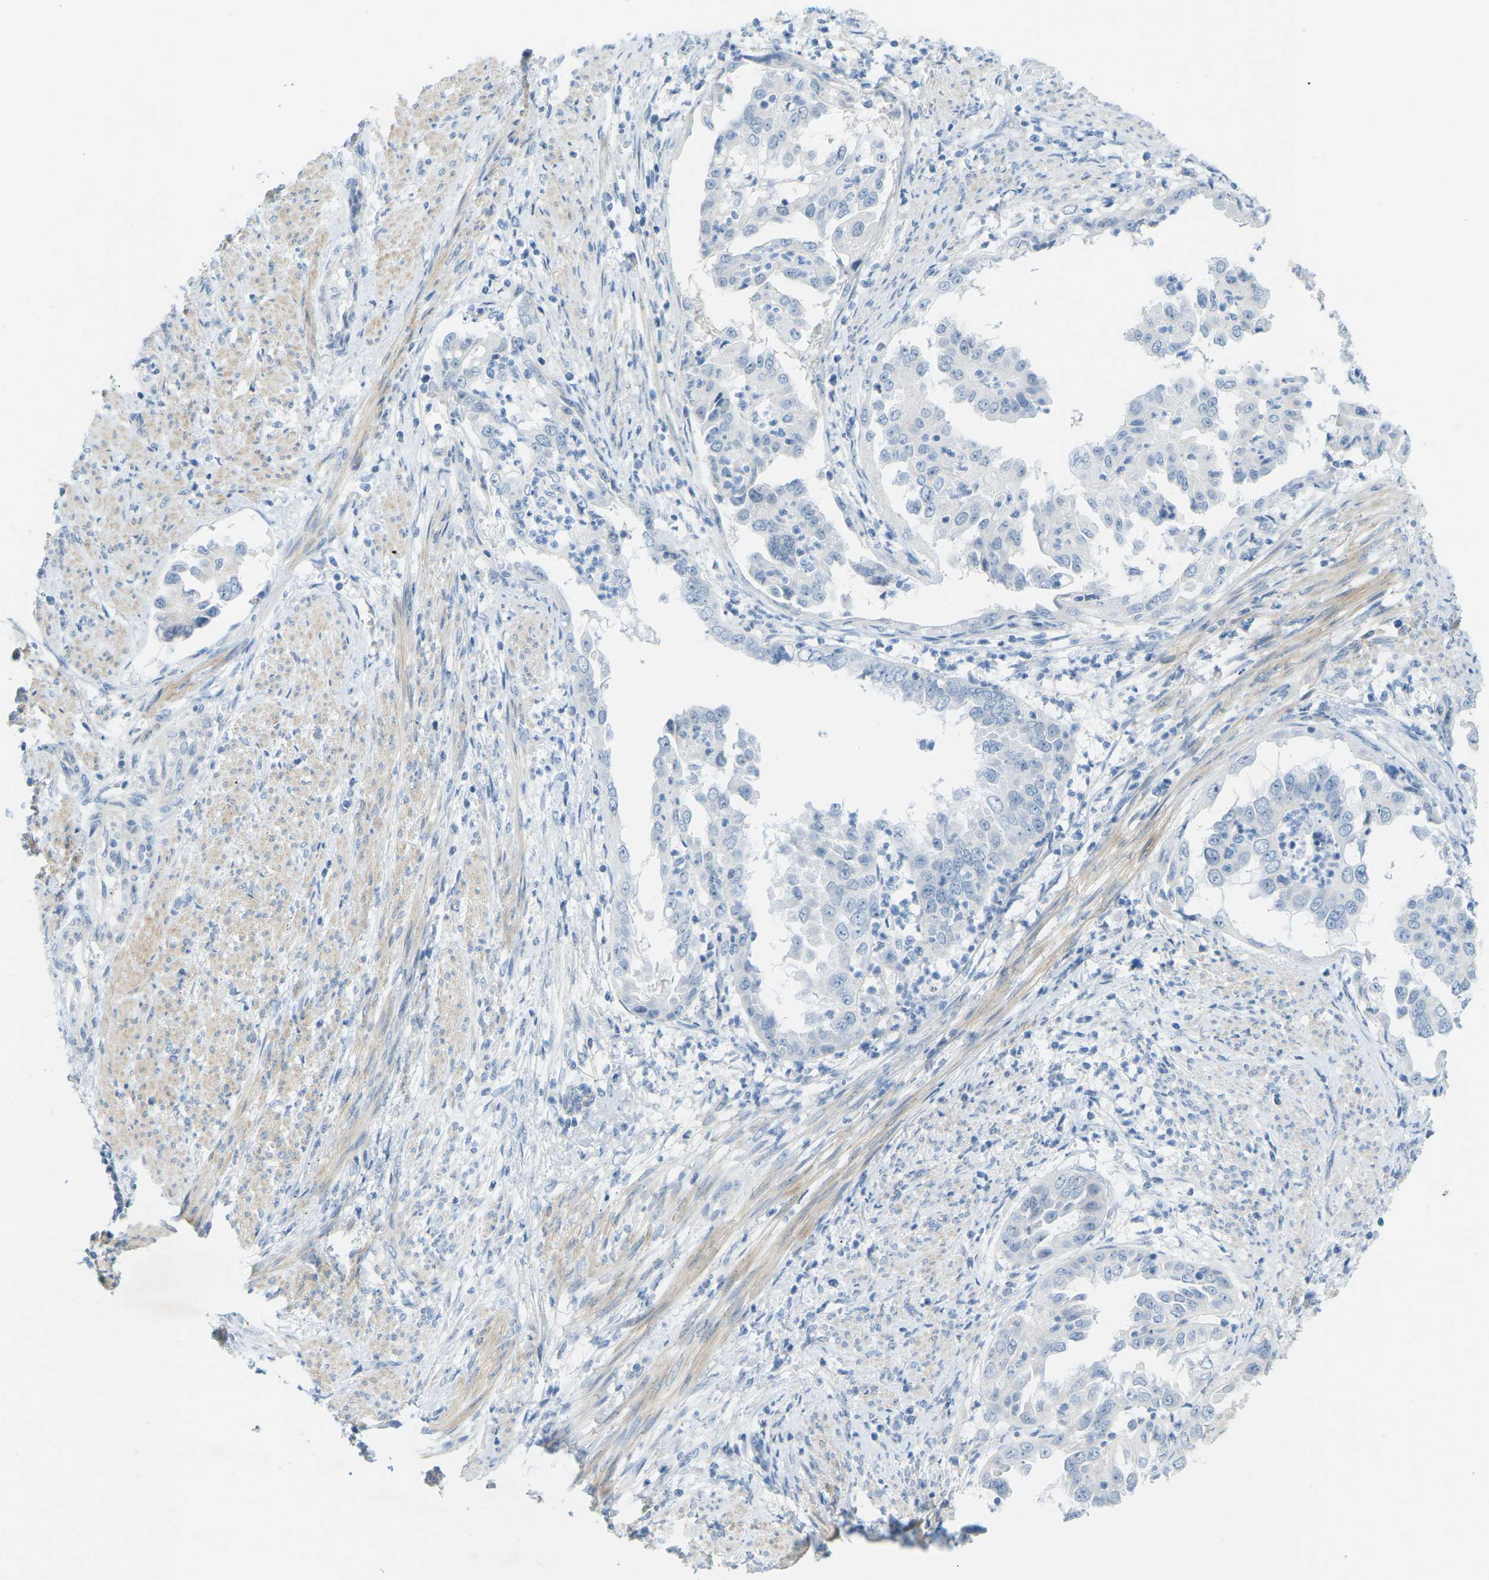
{"staining": {"intensity": "negative", "quantity": "none", "location": "none"}, "tissue": "endometrial cancer", "cell_type": "Tumor cells", "image_type": "cancer", "snomed": [{"axis": "morphology", "description": "Adenocarcinoma, NOS"}, {"axis": "topography", "description": "Endometrium"}], "caption": "An image of human endometrial adenocarcinoma is negative for staining in tumor cells.", "gene": "HLTF", "patient": {"sex": "female", "age": 85}}